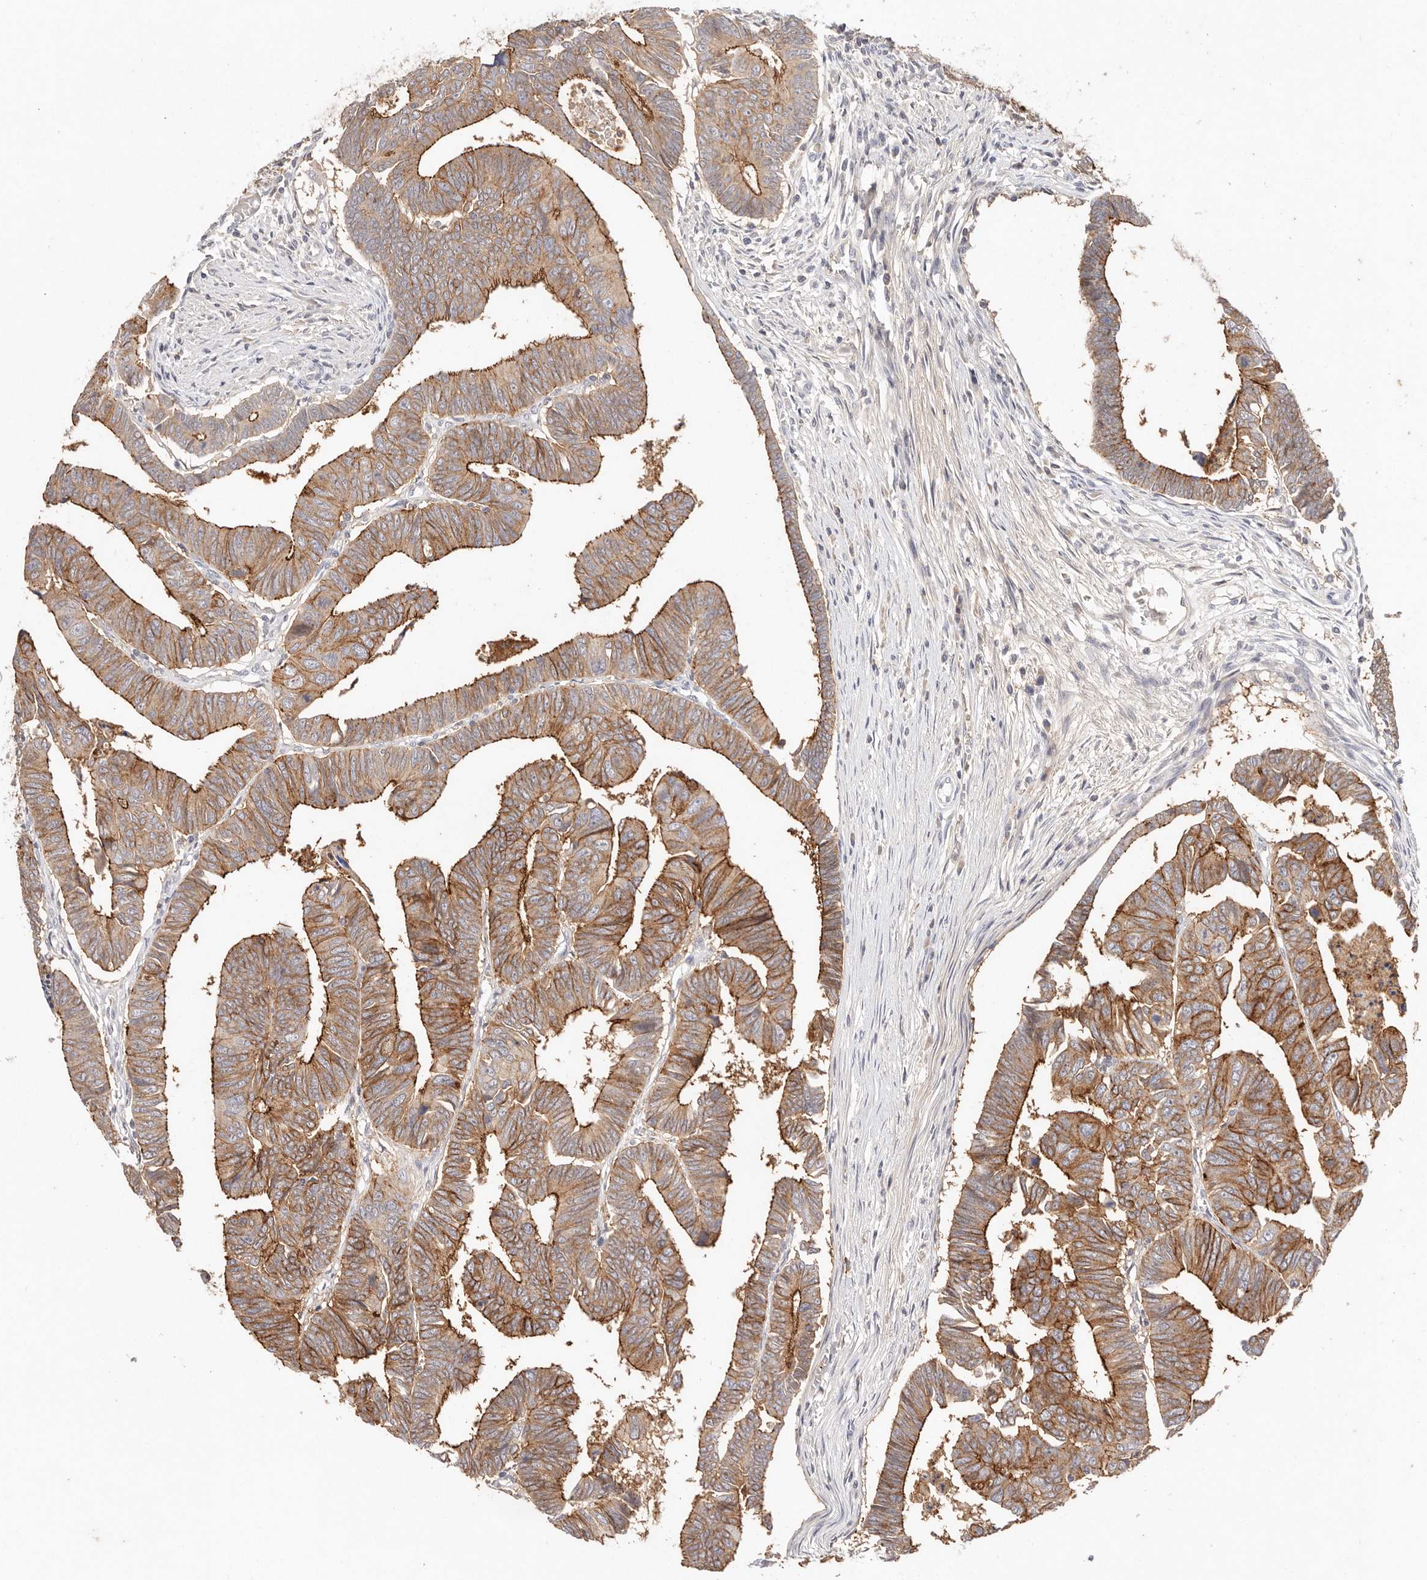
{"staining": {"intensity": "moderate", "quantity": ">75%", "location": "cytoplasmic/membranous"}, "tissue": "colorectal cancer", "cell_type": "Tumor cells", "image_type": "cancer", "snomed": [{"axis": "morphology", "description": "Adenocarcinoma, NOS"}, {"axis": "topography", "description": "Rectum"}], "caption": "Human adenocarcinoma (colorectal) stained with a protein marker exhibits moderate staining in tumor cells.", "gene": "CXADR", "patient": {"sex": "female", "age": 65}}